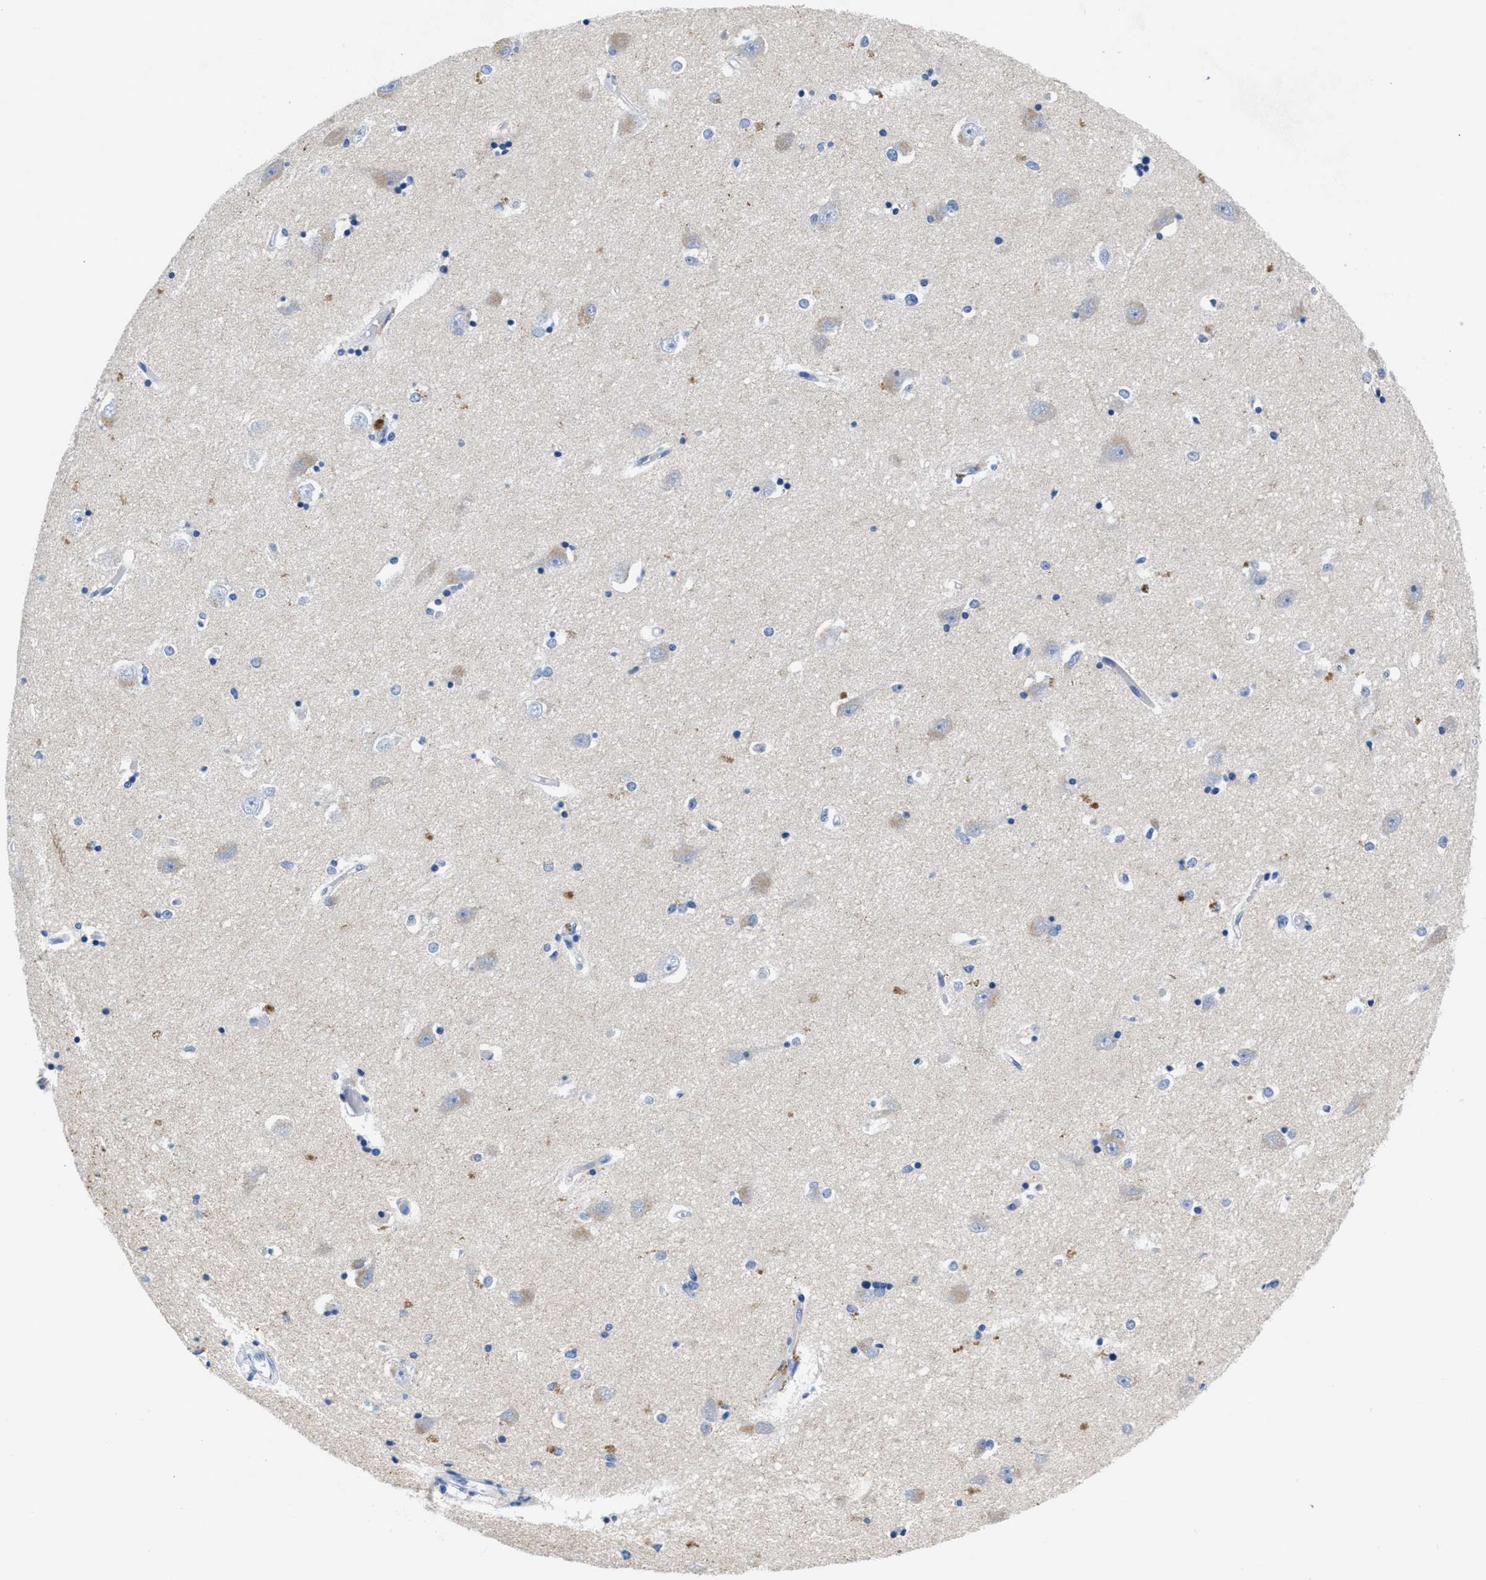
{"staining": {"intensity": "negative", "quantity": "none", "location": "none"}, "tissue": "hippocampus", "cell_type": "Glial cells", "image_type": "normal", "snomed": [{"axis": "morphology", "description": "Normal tissue, NOS"}, {"axis": "topography", "description": "Hippocampus"}], "caption": "Immunohistochemical staining of unremarkable hippocampus displays no significant expression in glial cells. (Immunohistochemistry (ihc), brightfield microscopy, high magnification).", "gene": "SLFN13", "patient": {"sex": "male", "age": 45}}